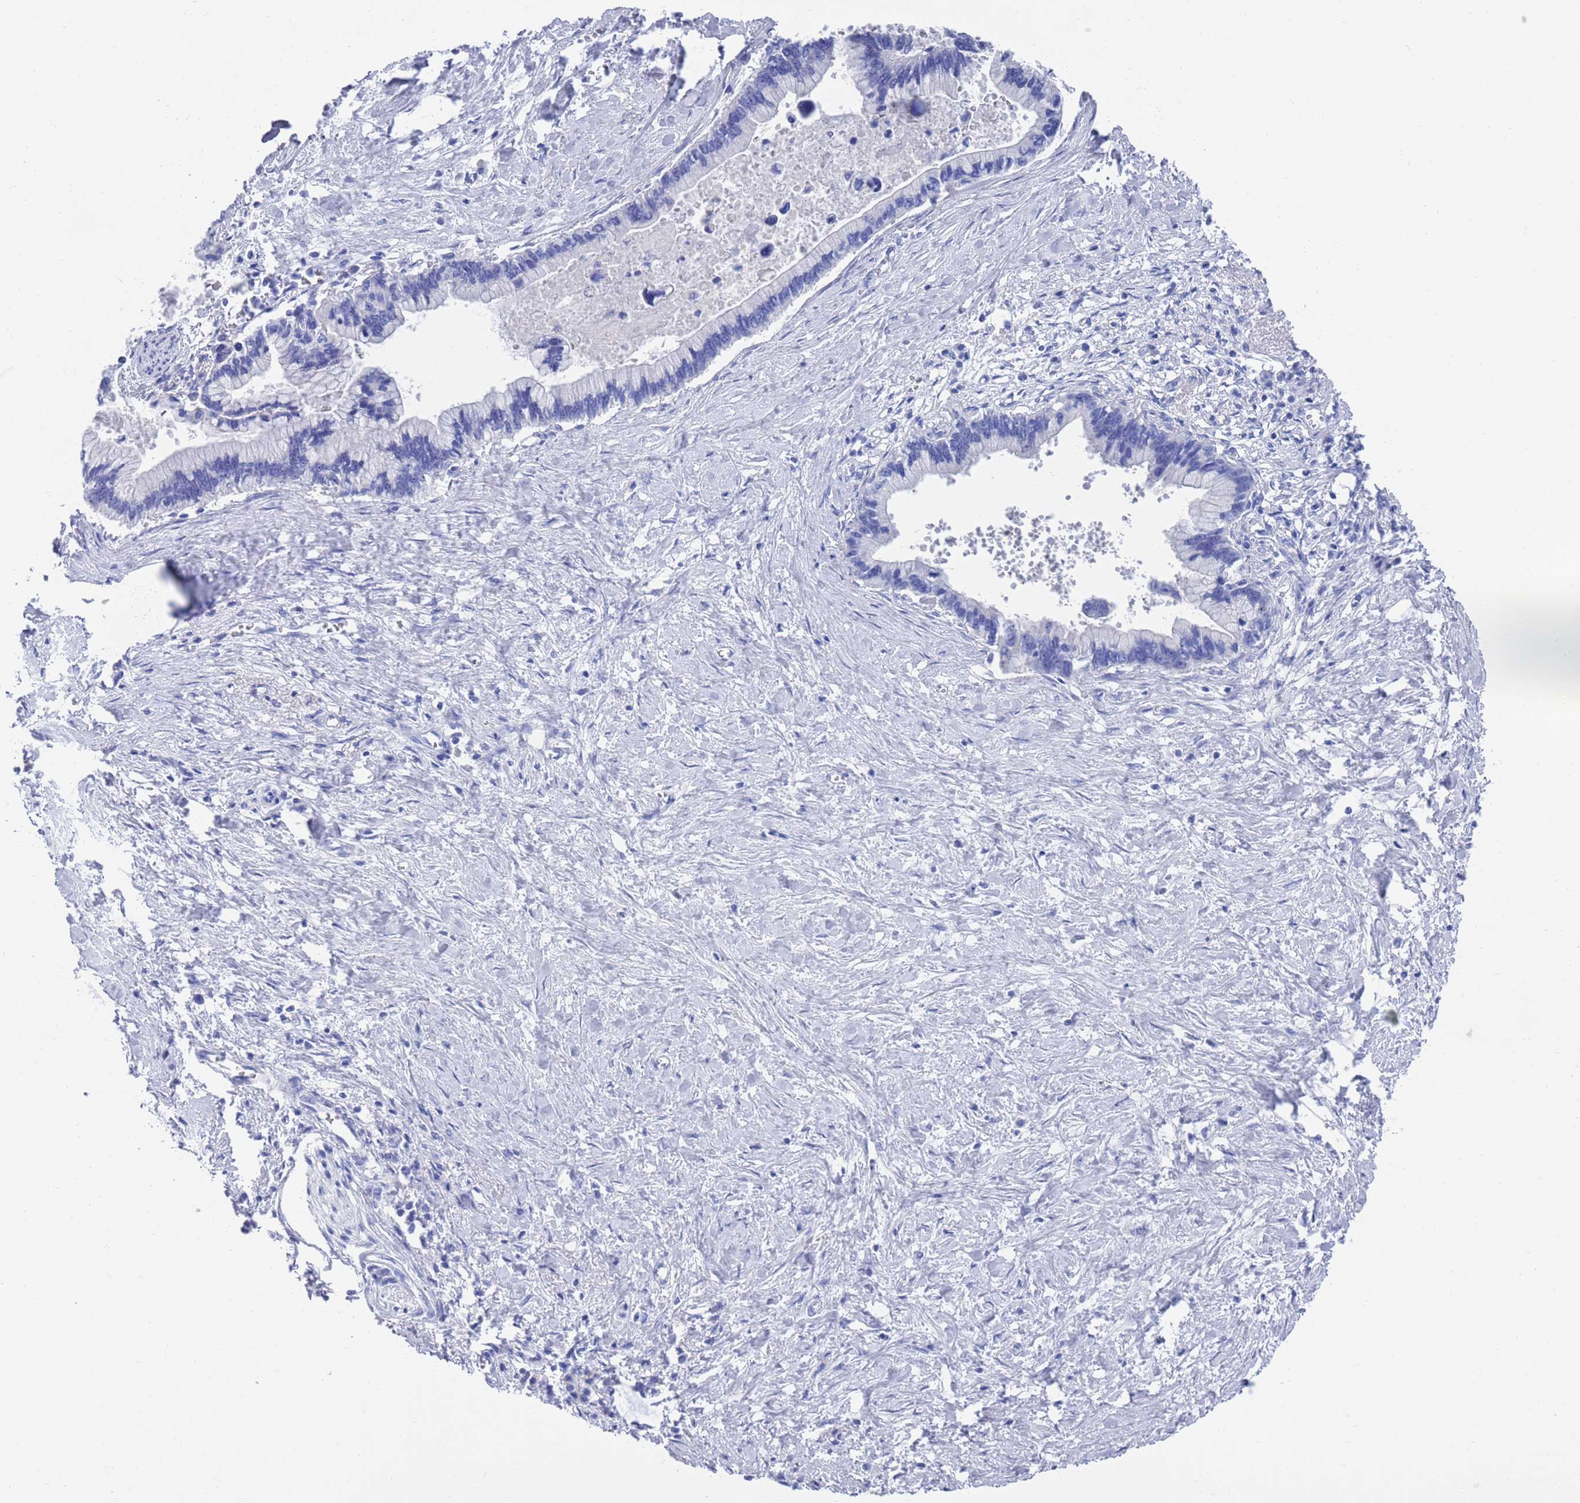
{"staining": {"intensity": "negative", "quantity": "none", "location": "none"}, "tissue": "pancreatic cancer", "cell_type": "Tumor cells", "image_type": "cancer", "snomed": [{"axis": "morphology", "description": "Adenocarcinoma, NOS"}, {"axis": "topography", "description": "Pancreas"}], "caption": "The immunohistochemistry micrograph has no significant expression in tumor cells of pancreatic cancer (adenocarcinoma) tissue.", "gene": "MTMR2", "patient": {"sex": "female", "age": 83}}